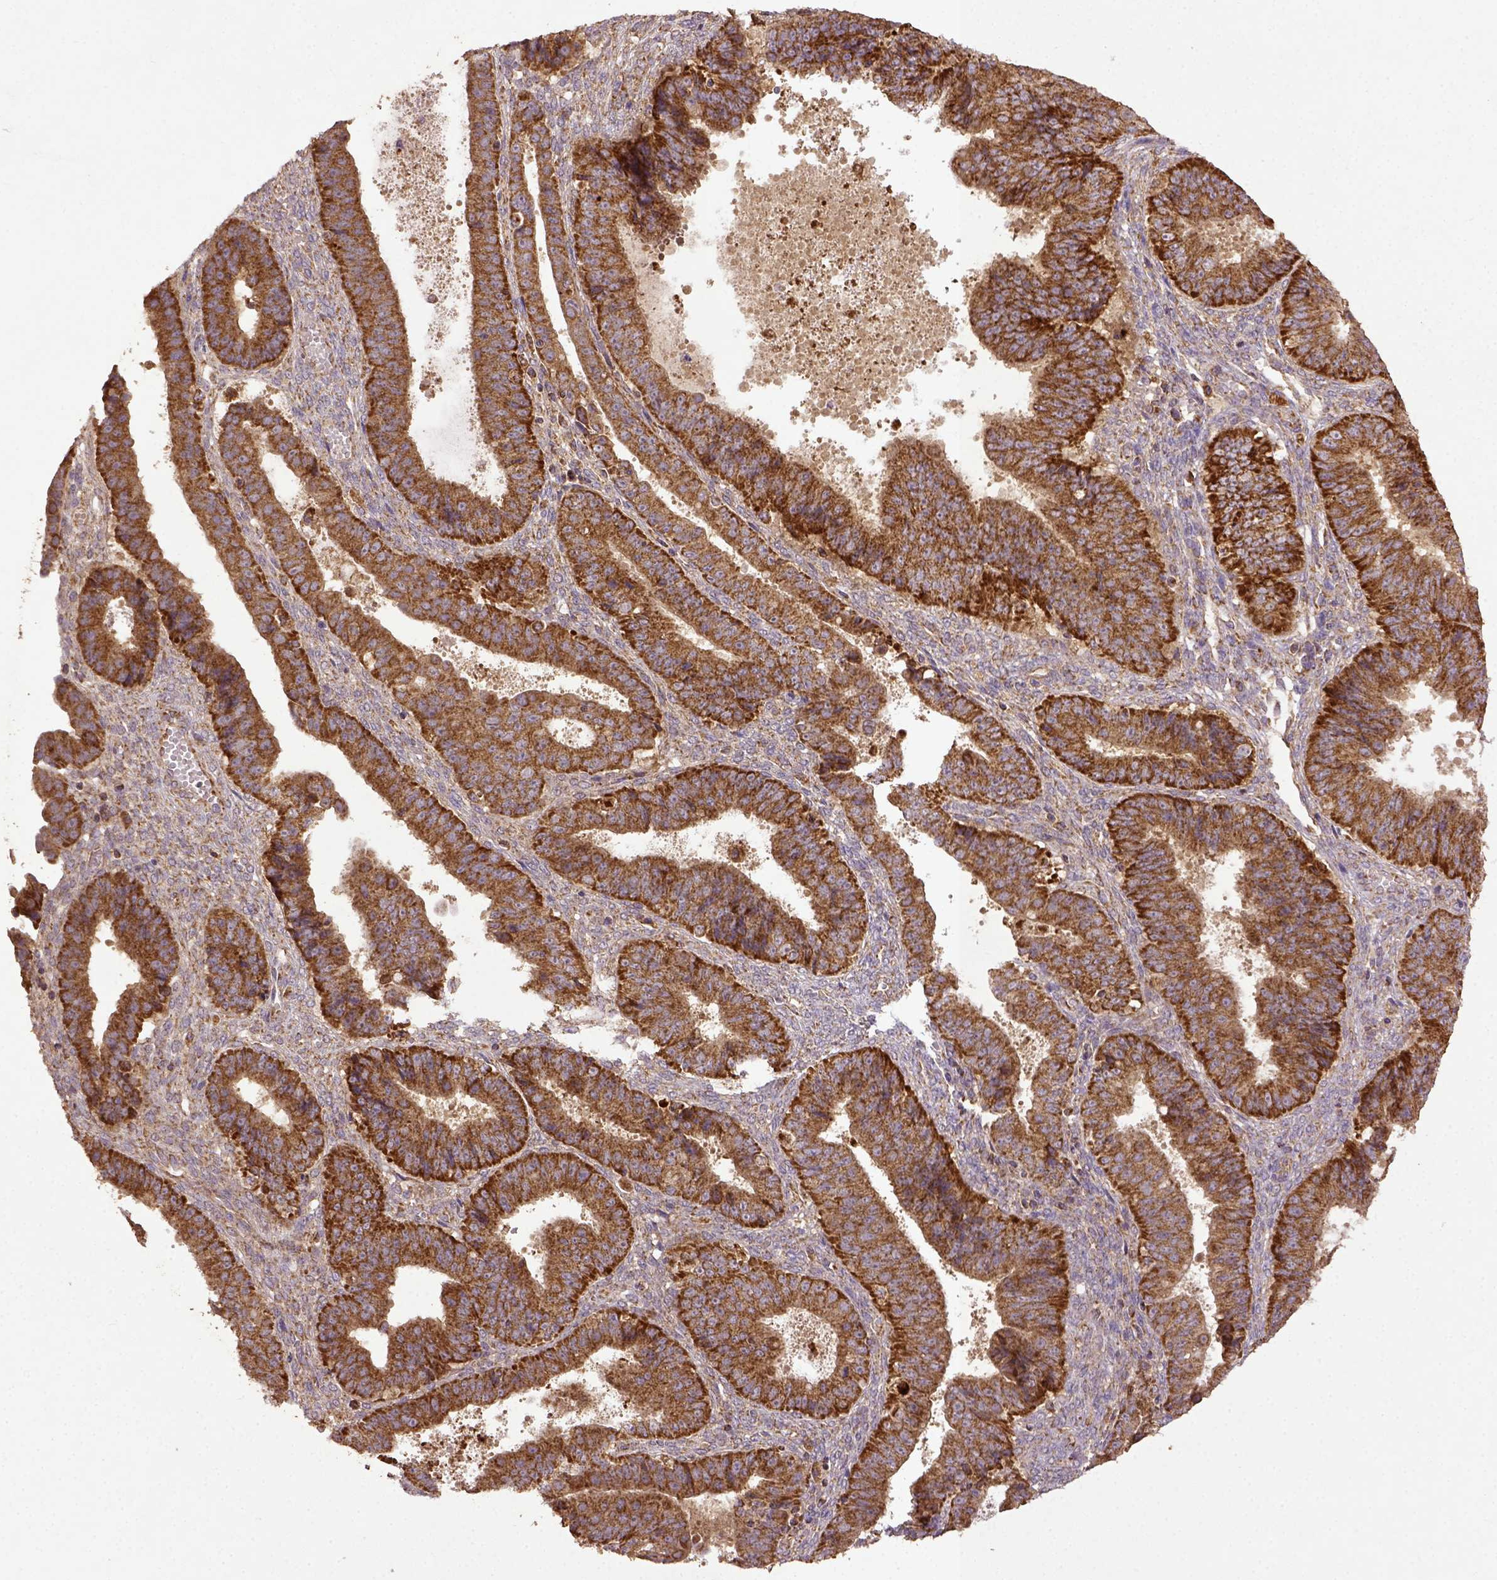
{"staining": {"intensity": "strong", "quantity": ">75%", "location": "cytoplasmic/membranous"}, "tissue": "ovarian cancer", "cell_type": "Tumor cells", "image_type": "cancer", "snomed": [{"axis": "morphology", "description": "Carcinoma, endometroid"}, {"axis": "topography", "description": "Ovary"}], "caption": "Endometroid carcinoma (ovarian) was stained to show a protein in brown. There is high levels of strong cytoplasmic/membranous staining in about >75% of tumor cells.", "gene": "MT-CO1", "patient": {"sex": "female", "age": 42}}